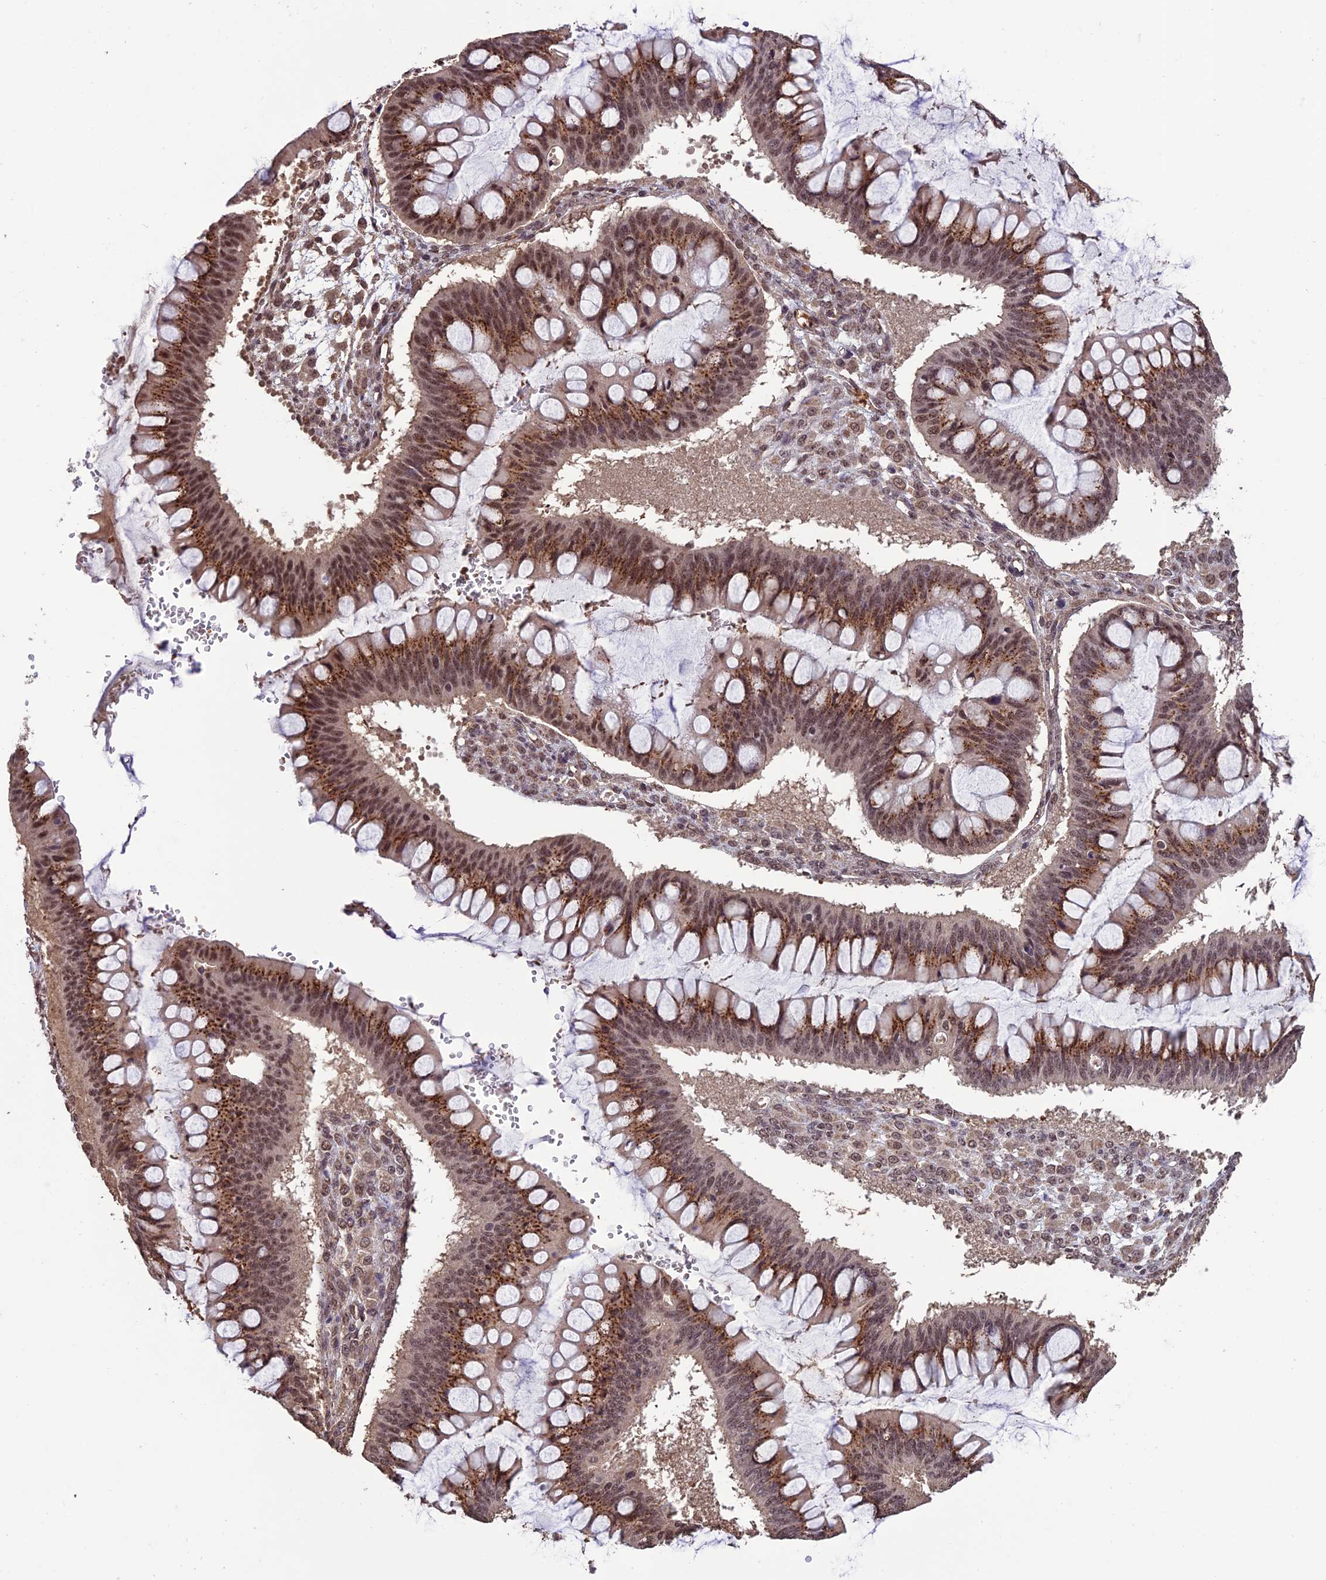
{"staining": {"intensity": "moderate", "quantity": ">75%", "location": "cytoplasmic/membranous,nuclear"}, "tissue": "ovarian cancer", "cell_type": "Tumor cells", "image_type": "cancer", "snomed": [{"axis": "morphology", "description": "Cystadenocarcinoma, mucinous, NOS"}, {"axis": "topography", "description": "Ovary"}], "caption": "Immunohistochemical staining of human mucinous cystadenocarcinoma (ovarian) displays moderate cytoplasmic/membranous and nuclear protein positivity in about >75% of tumor cells.", "gene": "CABIN1", "patient": {"sex": "female", "age": 73}}